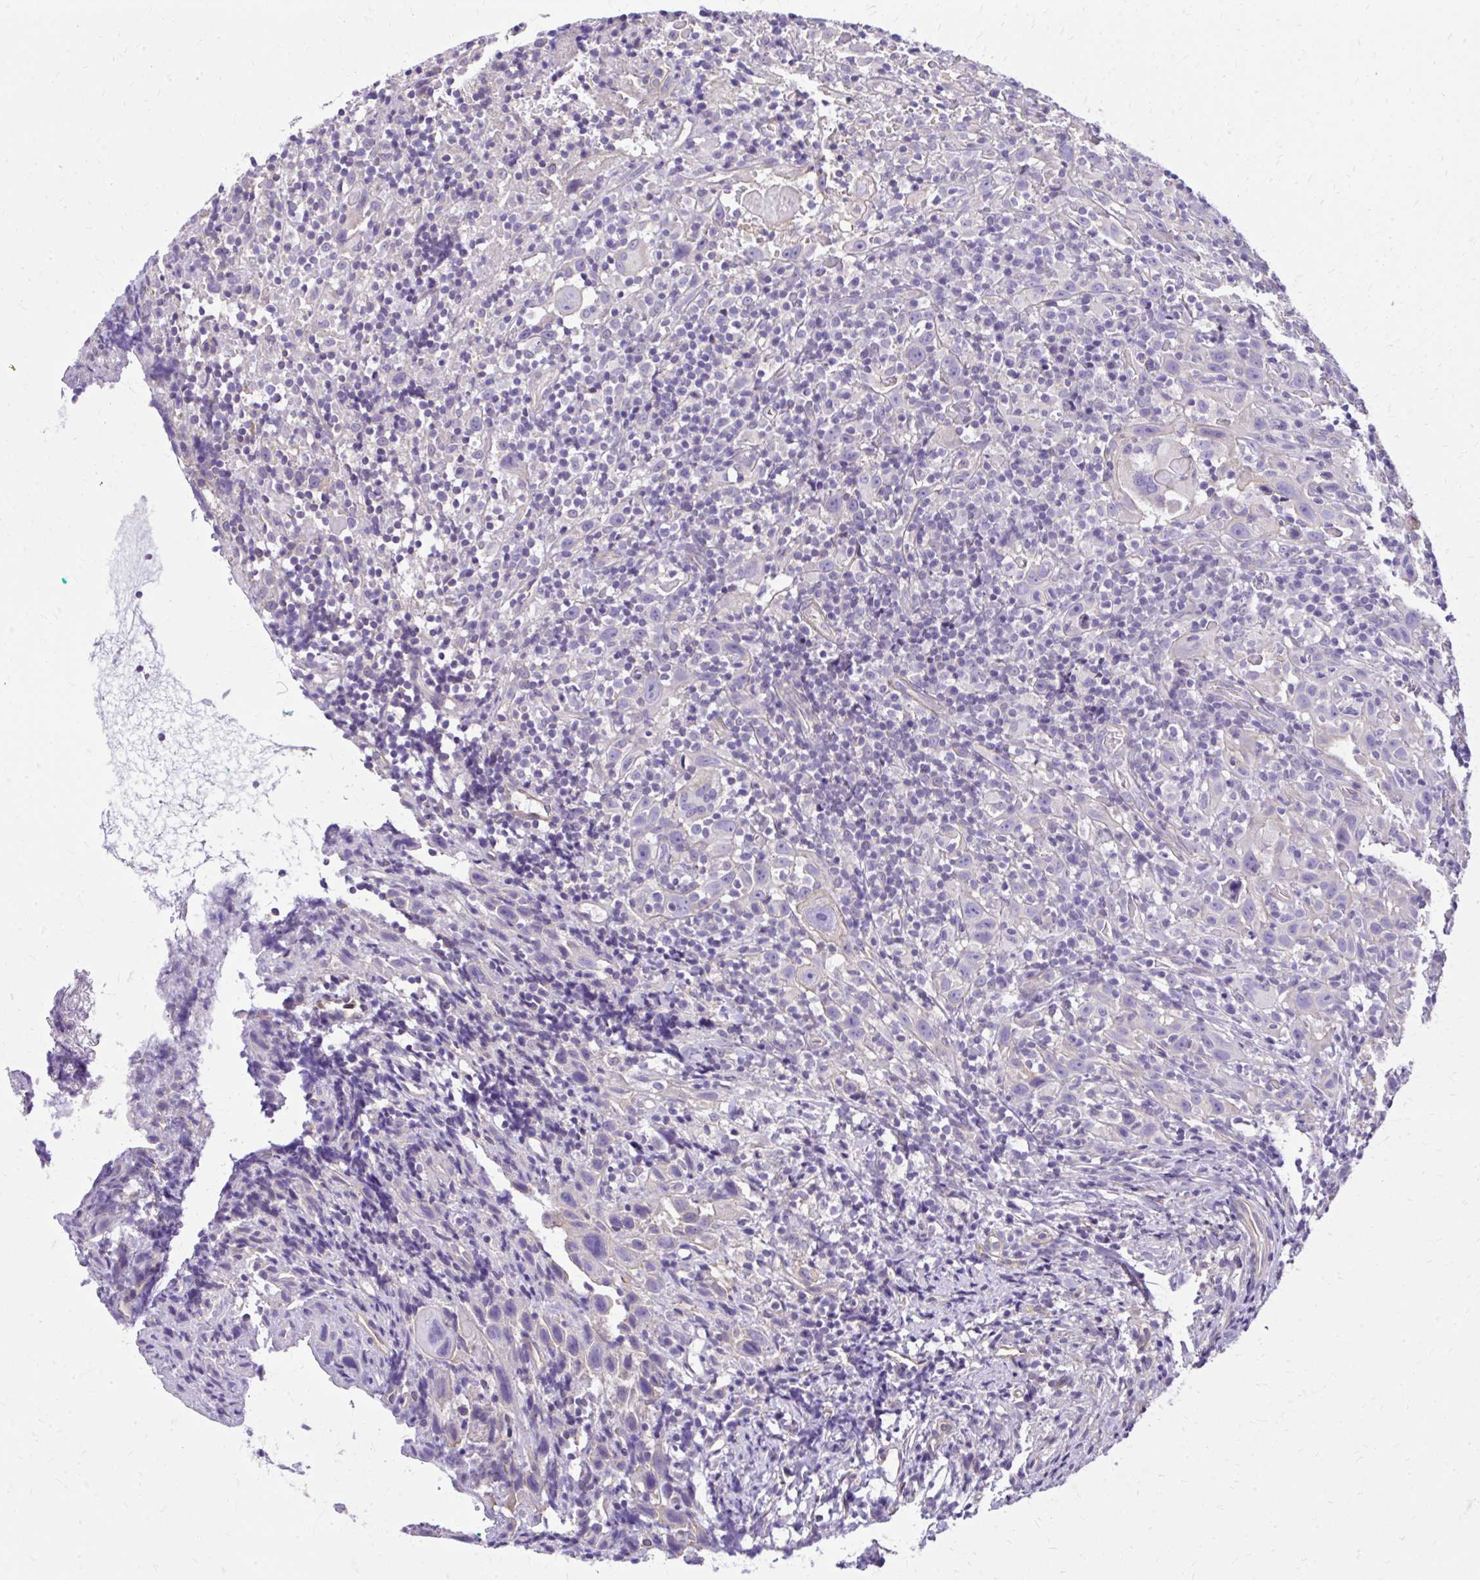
{"staining": {"intensity": "negative", "quantity": "none", "location": "none"}, "tissue": "head and neck cancer", "cell_type": "Tumor cells", "image_type": "cancer", "snomed": [{"axis": "morphology", "description": "Squamous cell carcinoma, NOS"}, {"axis": "topography", "description": "Head-Neck"}], "caption": "DAB immunohistochemical staining of human head and neck cancer (squamous cell carcinoma) demonstrates no significant positivity in tumor cells.", "gene": "RUNDC3B", "patient": {"sex": "female", "age": 95}}